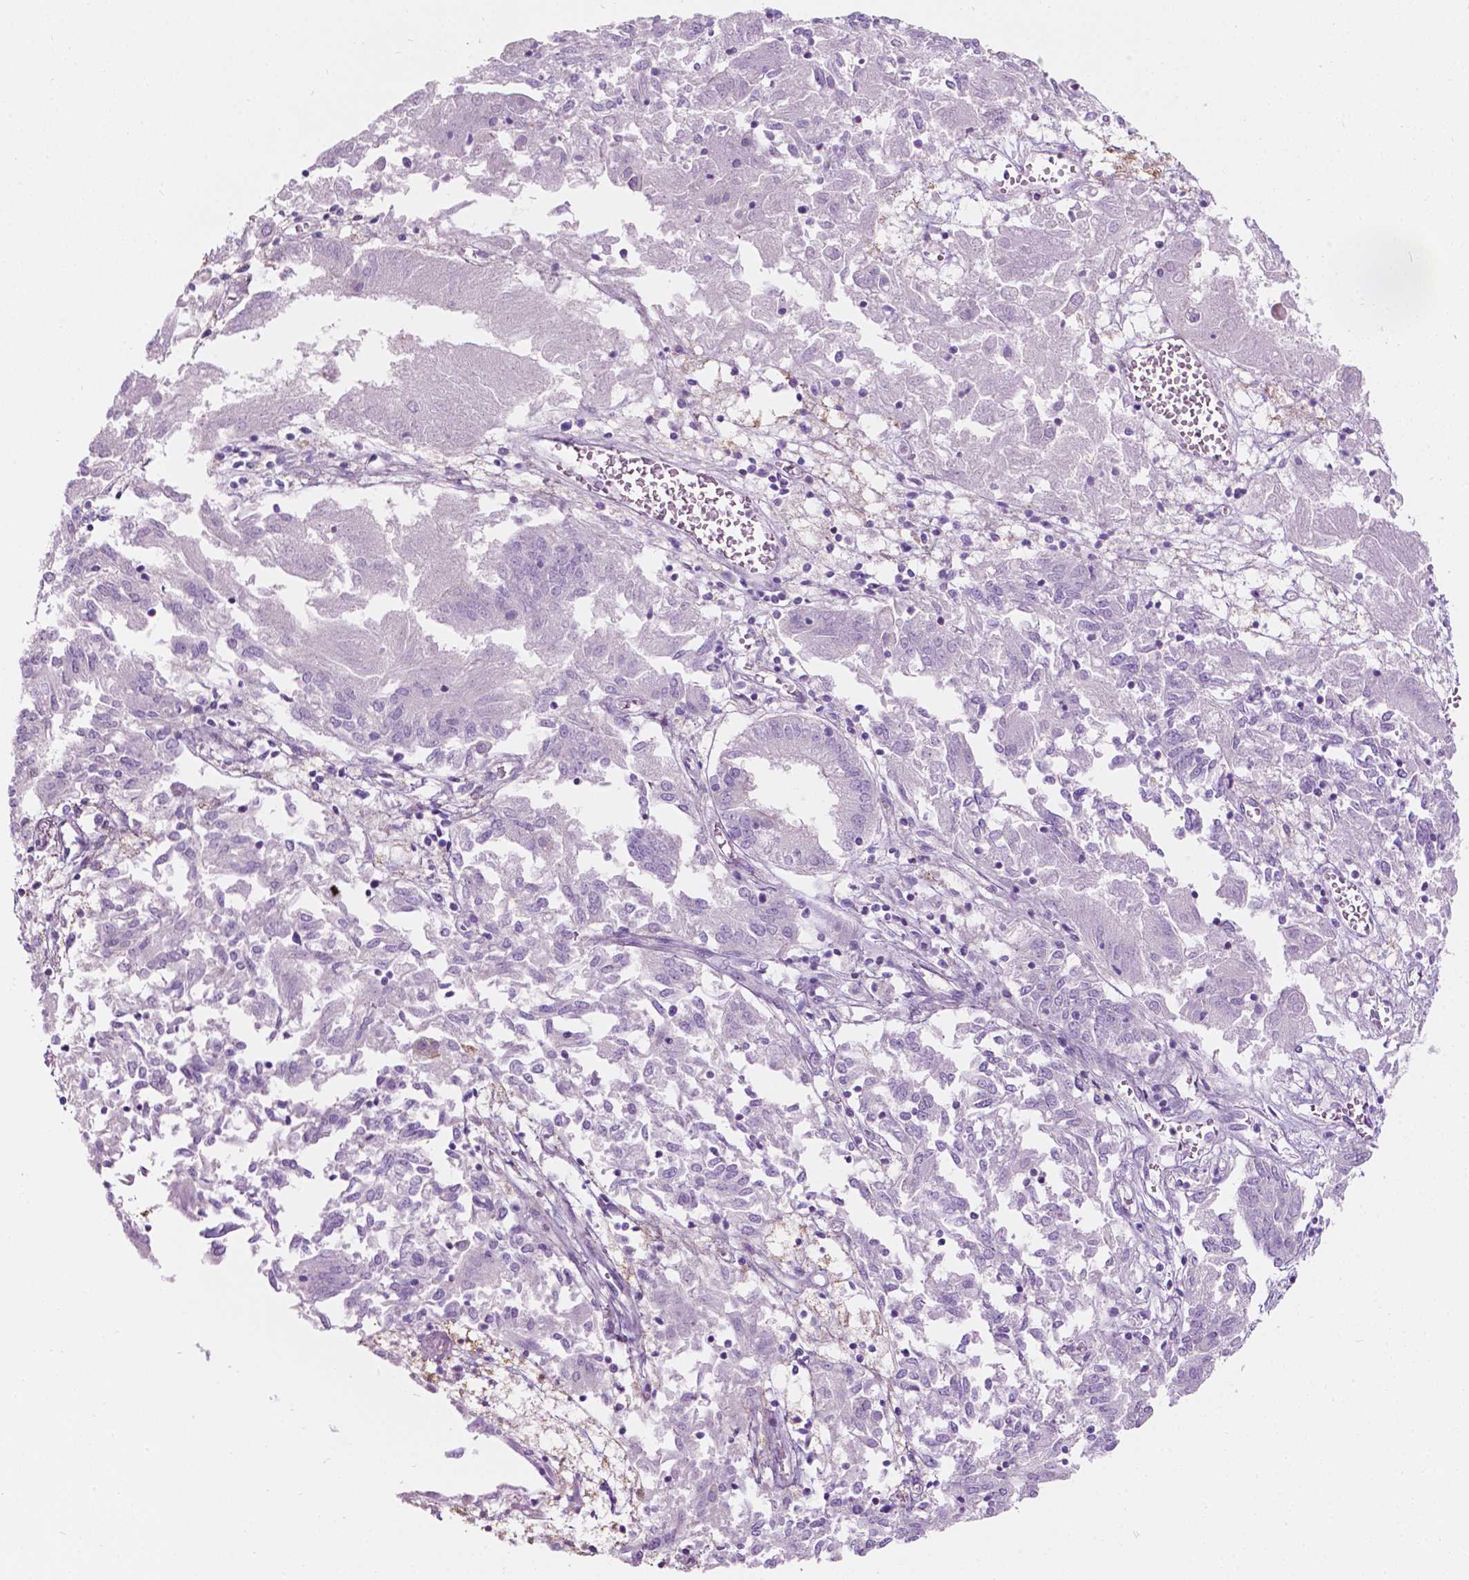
{"staining": {"intensity": "negative", "quantity": "none", "location": "none"}, "tissue": "endometrial cancer", "cell_type": "Tumor cells", "image_type": "cancer", "snomed": [{"axis": "morphology", "description": "Adenocarcinoma, NOS"}, {"axis": "topography", "description": "Endometrium"}], "caption": "A high-resolution photomicrograph shows immunohistochemistry (IHC) staining of adenocarcinoma (endometrial), which reveals no significant staining in tumor cells.", "gene": "NOS1AP", "patient": {"sex": "female", "age": 54}}